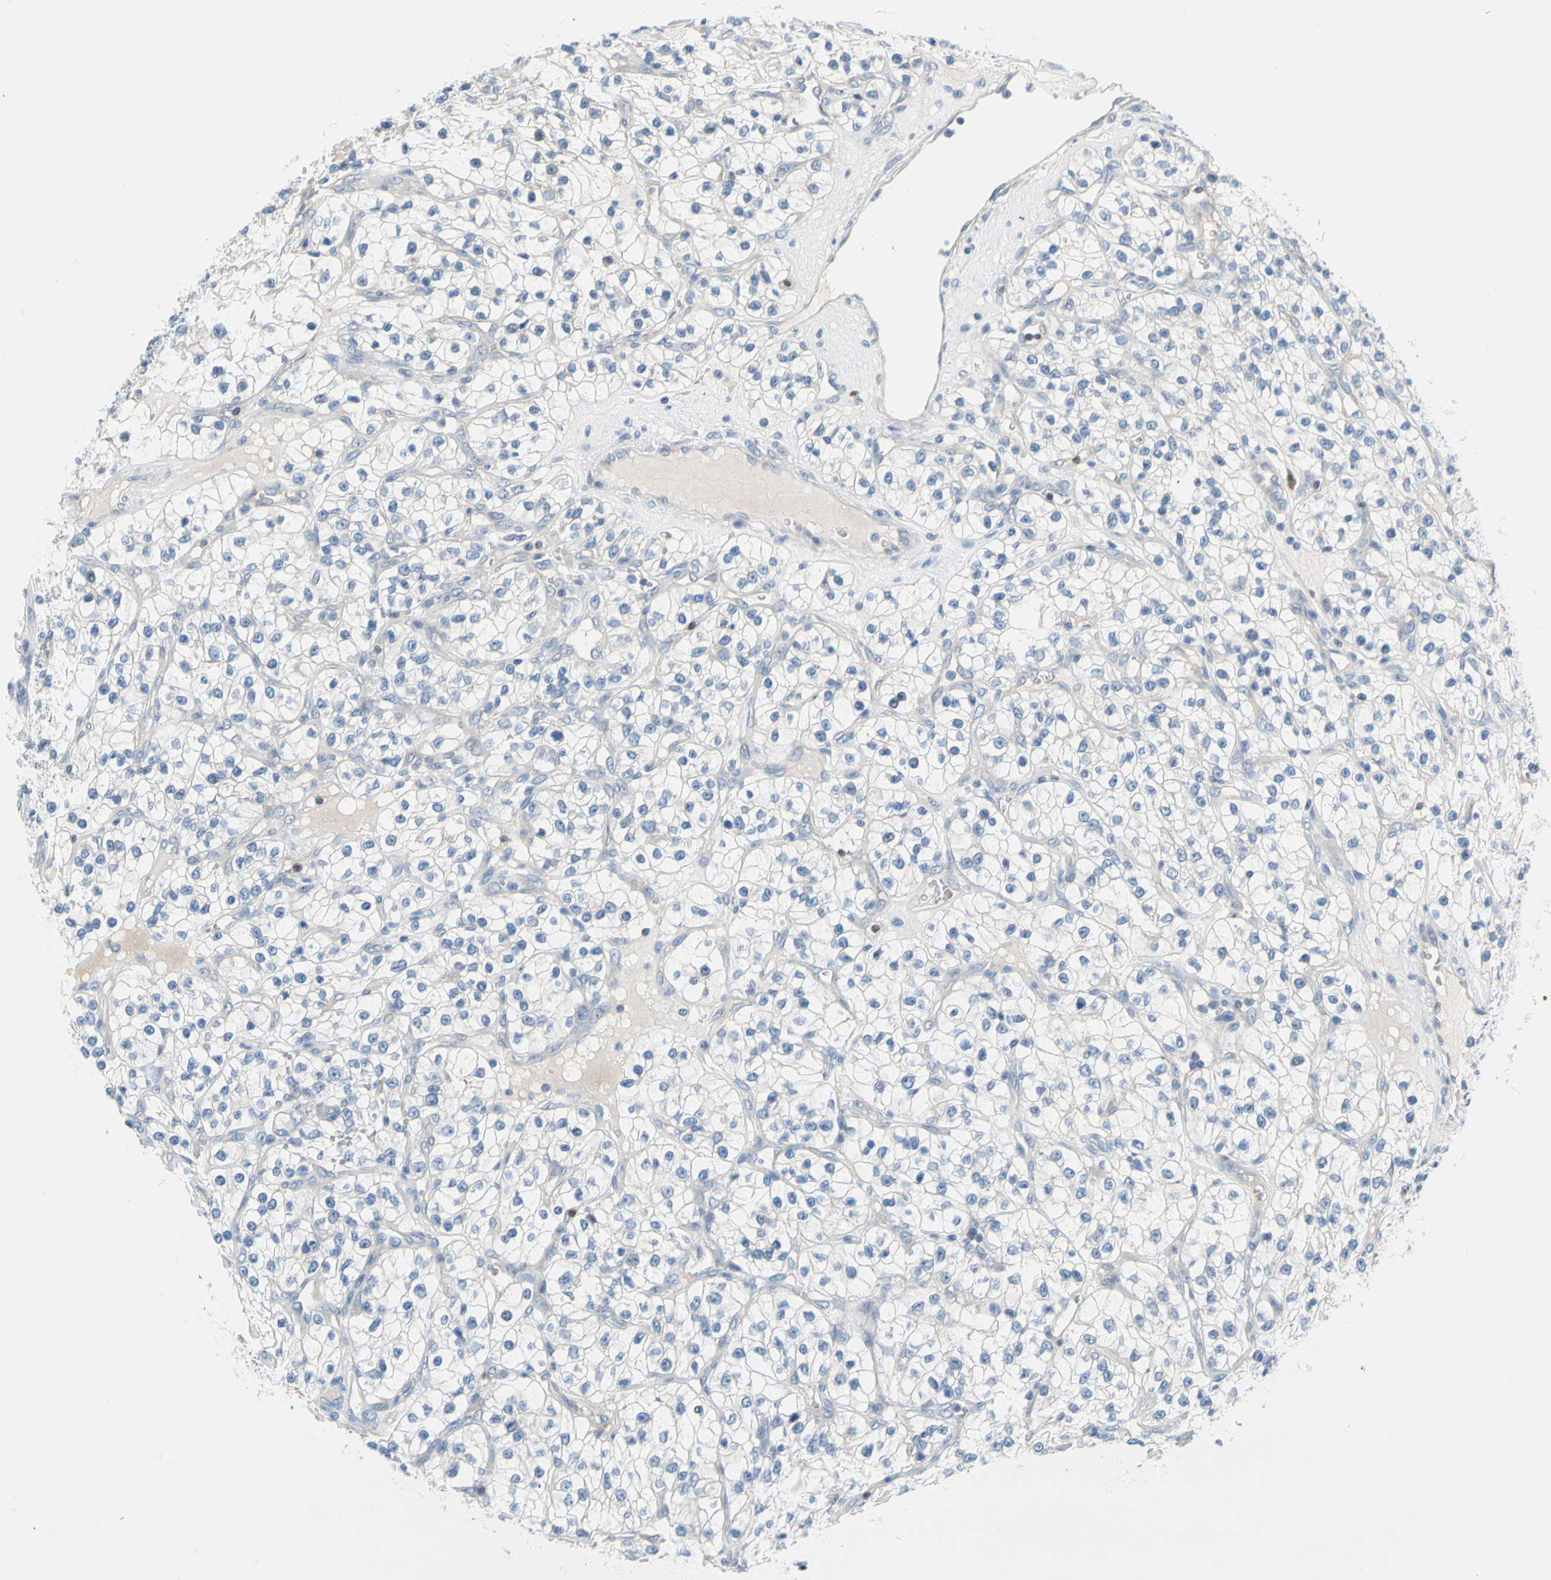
{"staining": {"intensity": "negative", "quantity": "none", "location": "none"}, "tissue": "renal cancer", "cell_type": "Tumor cells", "image_type": "cancer", "snomed": [{"axis": "morphology", "description": "Adenocarcinoma, NOS"}, {"axis": "topography", "description": "Kidney"}], "caption": "This is an IHC histopathology image of renal cancer (adenocarcinoma). There is no staining in tumor cells.", "gene": "ZNF132", "patient": {"sex": "female", "age": 57}}